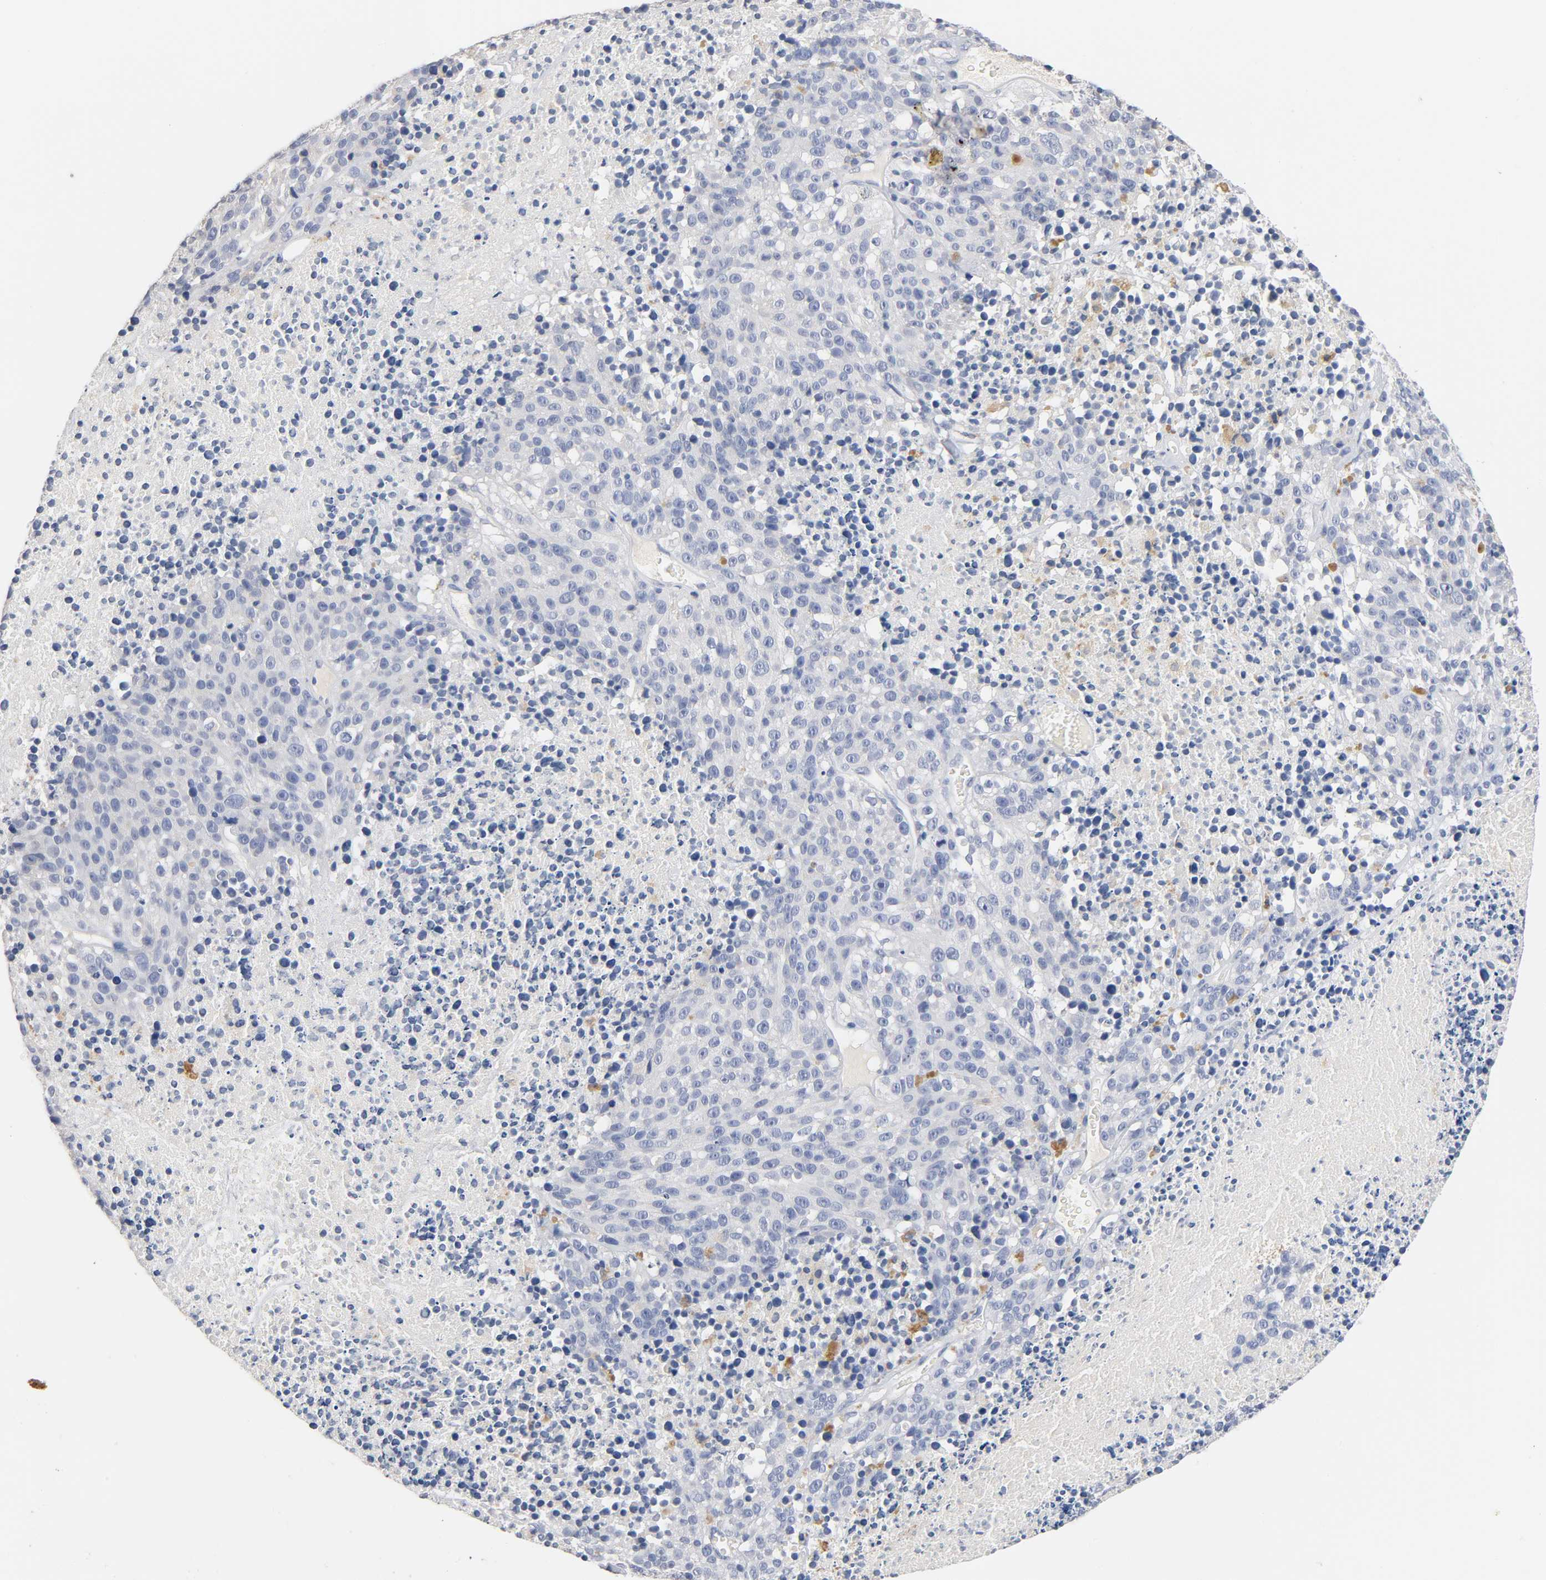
{"staining": {"intensity": "negative", "quantity": "none", "location": "none"}, "tissue": "melanoma", "cell_type": "Tumor cells", "image_type": "cancer", "snomed": [{"axis": "morphology", "description": "Malignant melanoma, Metastatic site"}, {"axis": "topography", "description": "Cerebral cortex"}], "caption": "A photomicrograph of human malignant melanoma (metastatic site) is negative for staining in tumor cells.", "gene": "ZCCHC13", "patient": {"sex": "female", "age": 52}}